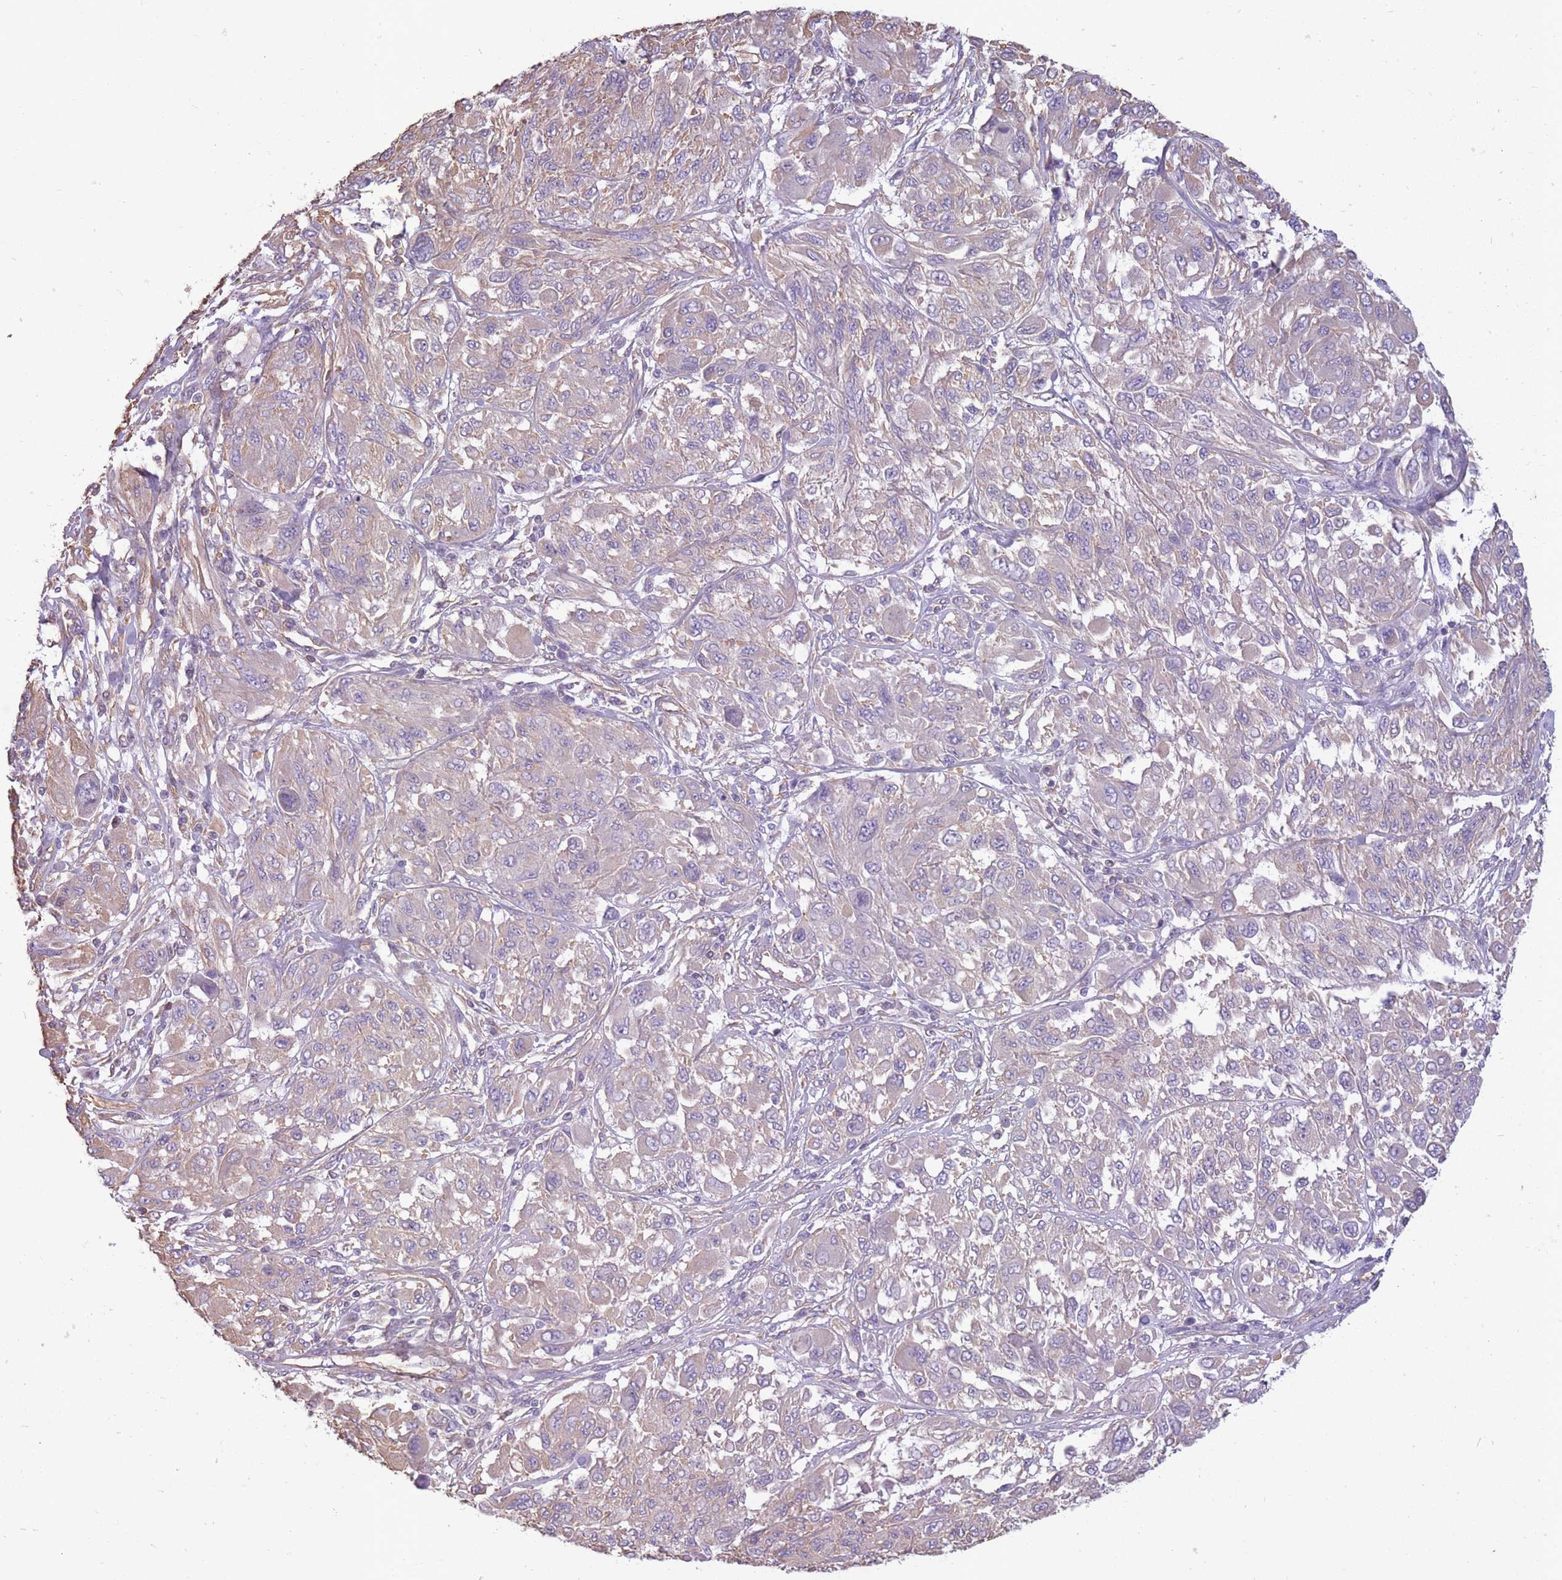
{"staining": {"intensity": "weak", "quantity": "<25%", "location": "cytoplasmic/membranous"}, "tissue": "melanoma", "cell_type": "Tumor cells", "image_type": "cancer", "snomed": [{"axis": "morphology", "description": "Malignant melanoma, NOS"}, {"axis": "topography", "description": "Skin"}], "caption": "The histopathology image demonstrates no staining of tumor cells in melanoma.", "gene": "ADD1", "patient": {"sex": "female", "age": 91}}